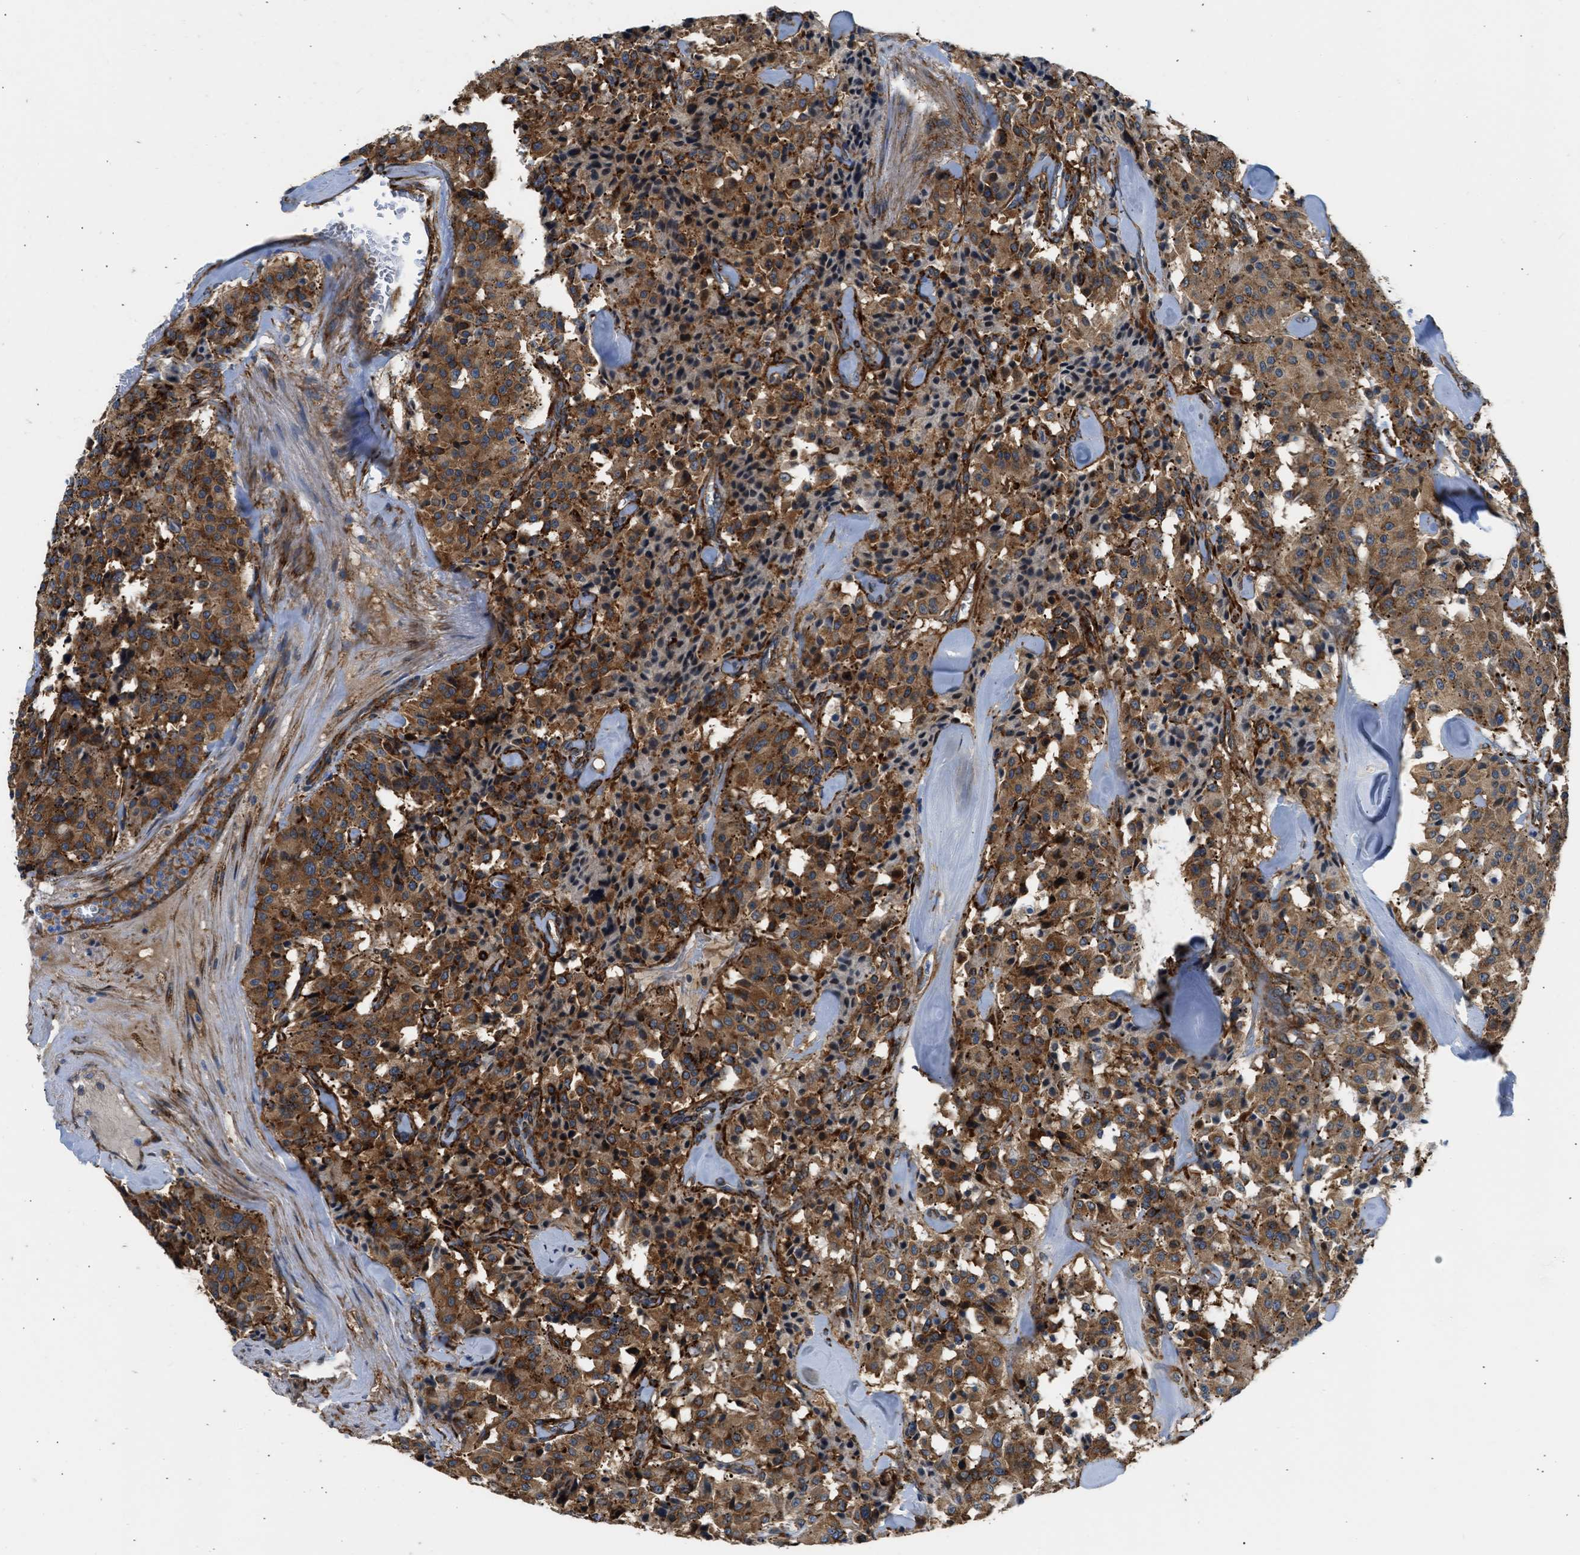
{"staining": {"intensity": "strong", "quantity": ">75%", "location": "cytoplasmic/membranous"}, "tissue": "carcinoid", "cell_type": "Tumor cells", "image_type": "cancer", "snomed": [{"axis": "morphology", "description": "Carcinoid, malignant, NOS"}, {"axis": "topography", "description": "Lung"}], "caption": "Malignant carcinoid tissue shows strong cytoplasmic/membranous staining in approximately >75% of tumor cells, visualized by immunohistochemistry.", "gene": "SEPTIN2", "patient": {"sex": "male", "age": 30}}